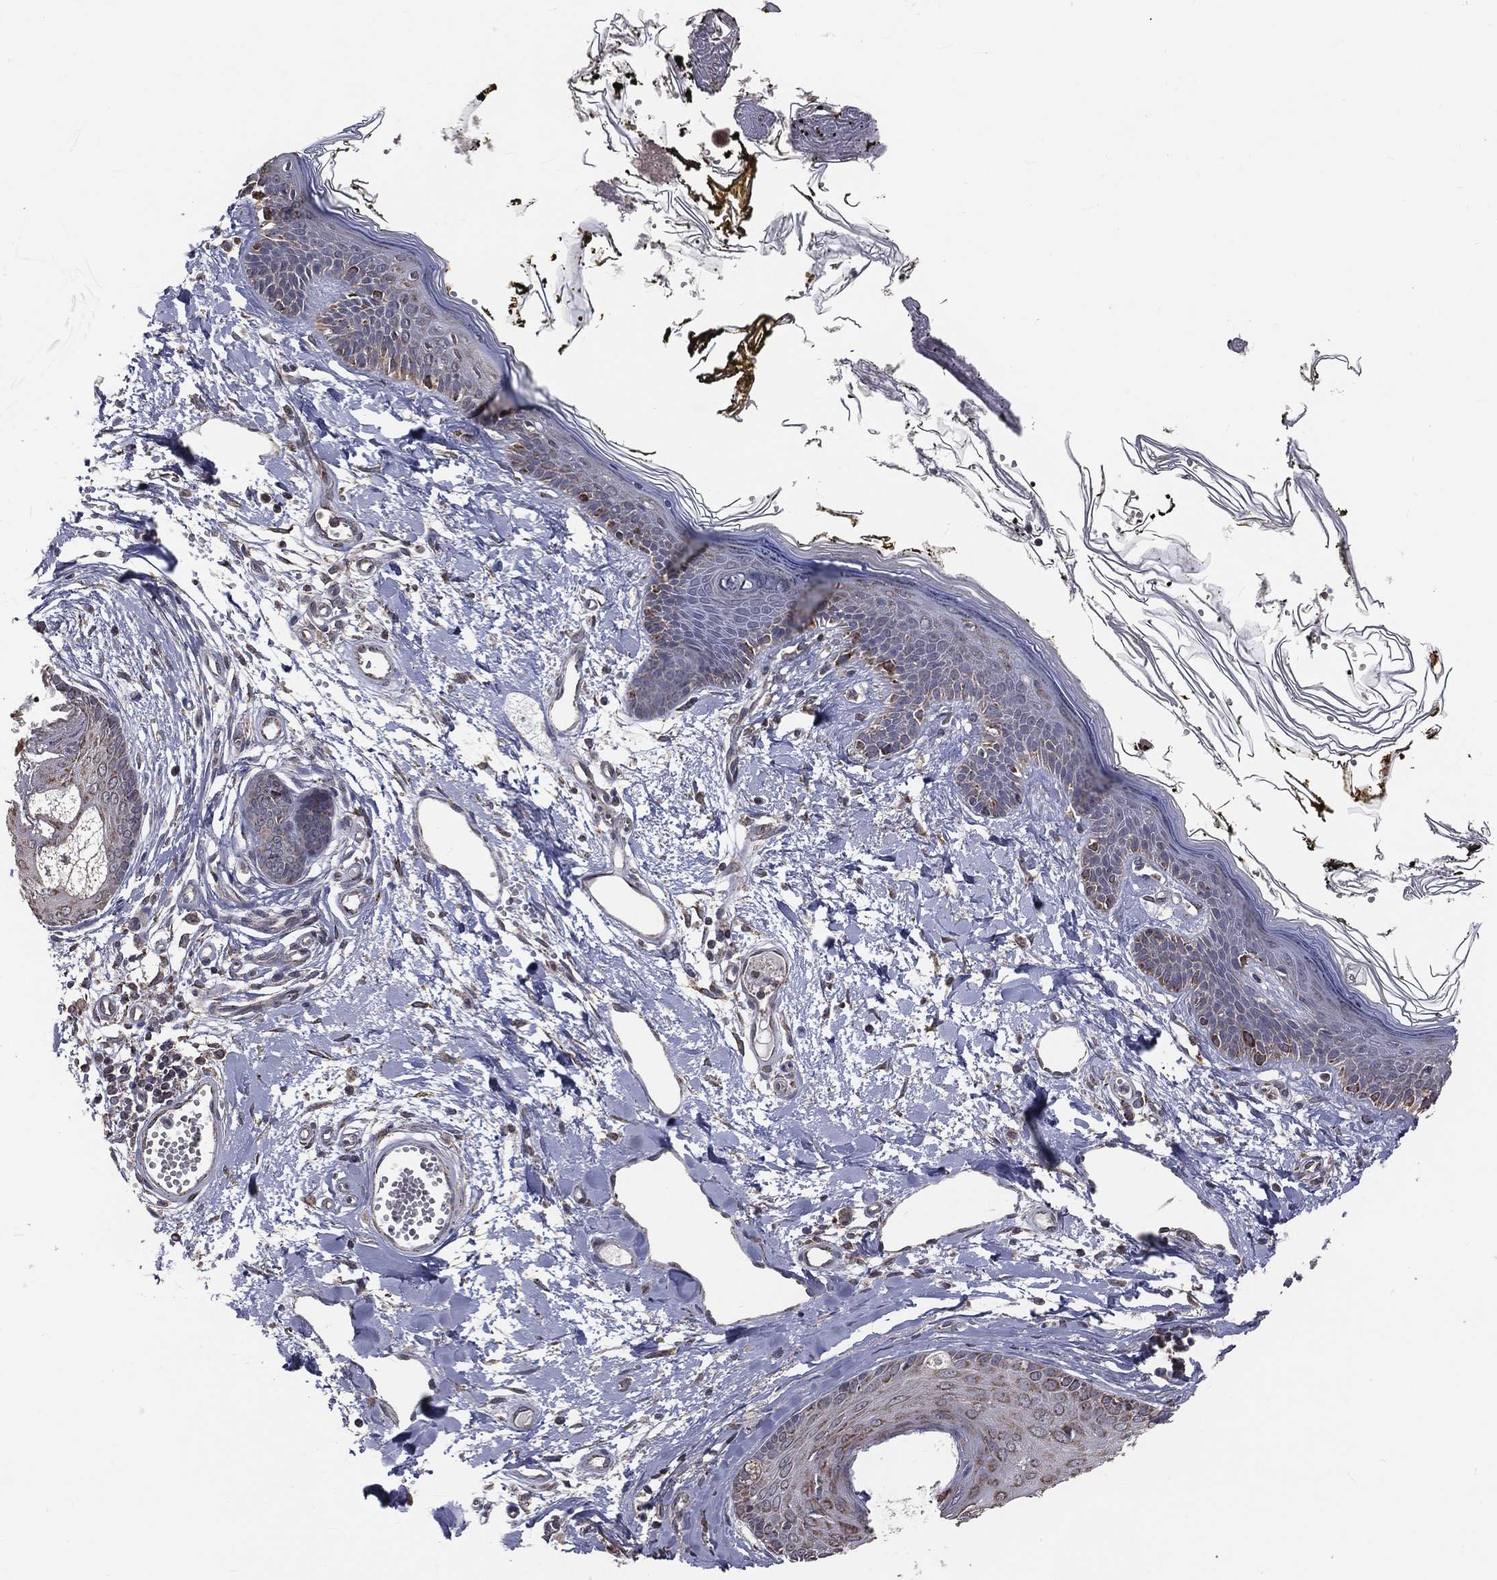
{"staining": {"intensity": "negative", "quantity": "none", "location": "none"}, "tissue": "skin", "cell_type": "Fibroblasts", "image_type": "normal", "snomed": [{"axis": "morphology", "description": "Normal tissue, NOS"}, {"axis": "topography", "description": "Skin"}], "caption": "High magnification brightfield microscopy of benign skin stained with DAB (3,3'-diaminobenzidine) (brown) and counterstained with hematoxylin (blue): fibroblasts show no significant positivity.", "gene": "MRPL46", "patient": {"sex": "male", "age": 76}}